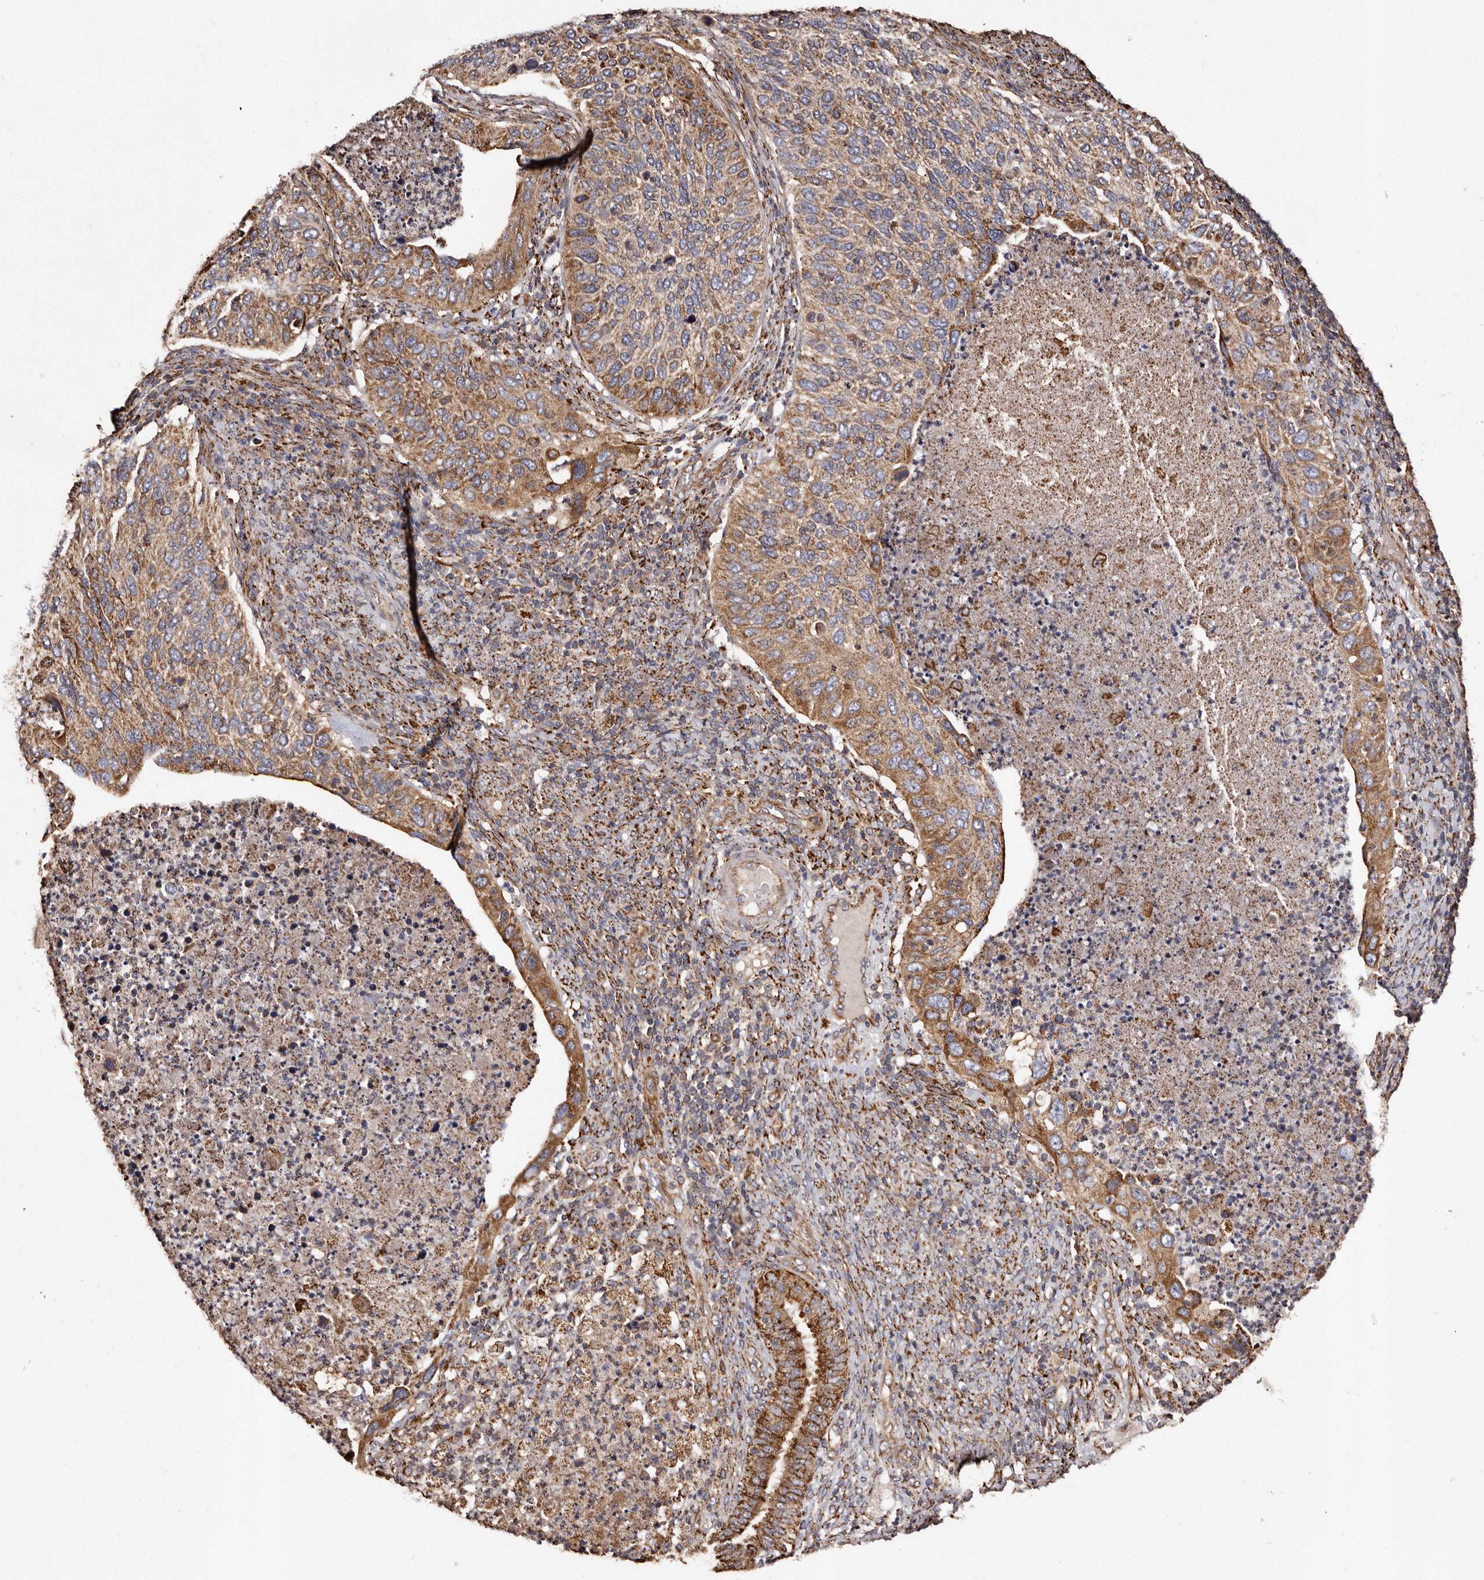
{"staining": {"intensity": "moderate", "quantity": ">75%", "location": "cytoplasmic/membranous"}, "tissue": "cervical cancer", "cell_type": "Tumor cells", "image_type": "cancer", "snomed": [{"axis": "morphology", "description": "Squamous cell carcinoma, NOS"}, {"axis": "topography", "description": "Cervix"}], "caption": "High-magnification brightfield microscopy of cervical cancer (squamous cell carcinoma) stained with DAB (3,3'-diaminobenzidine) (brown) and counterstained with hematoxylin (blue). tumor cells exhibit moderate cytoplasmic/membranous staining is present in approximately>75% of cells.", "gene": "LUZP1", "patient": {"sex": "female", "age": 38}}